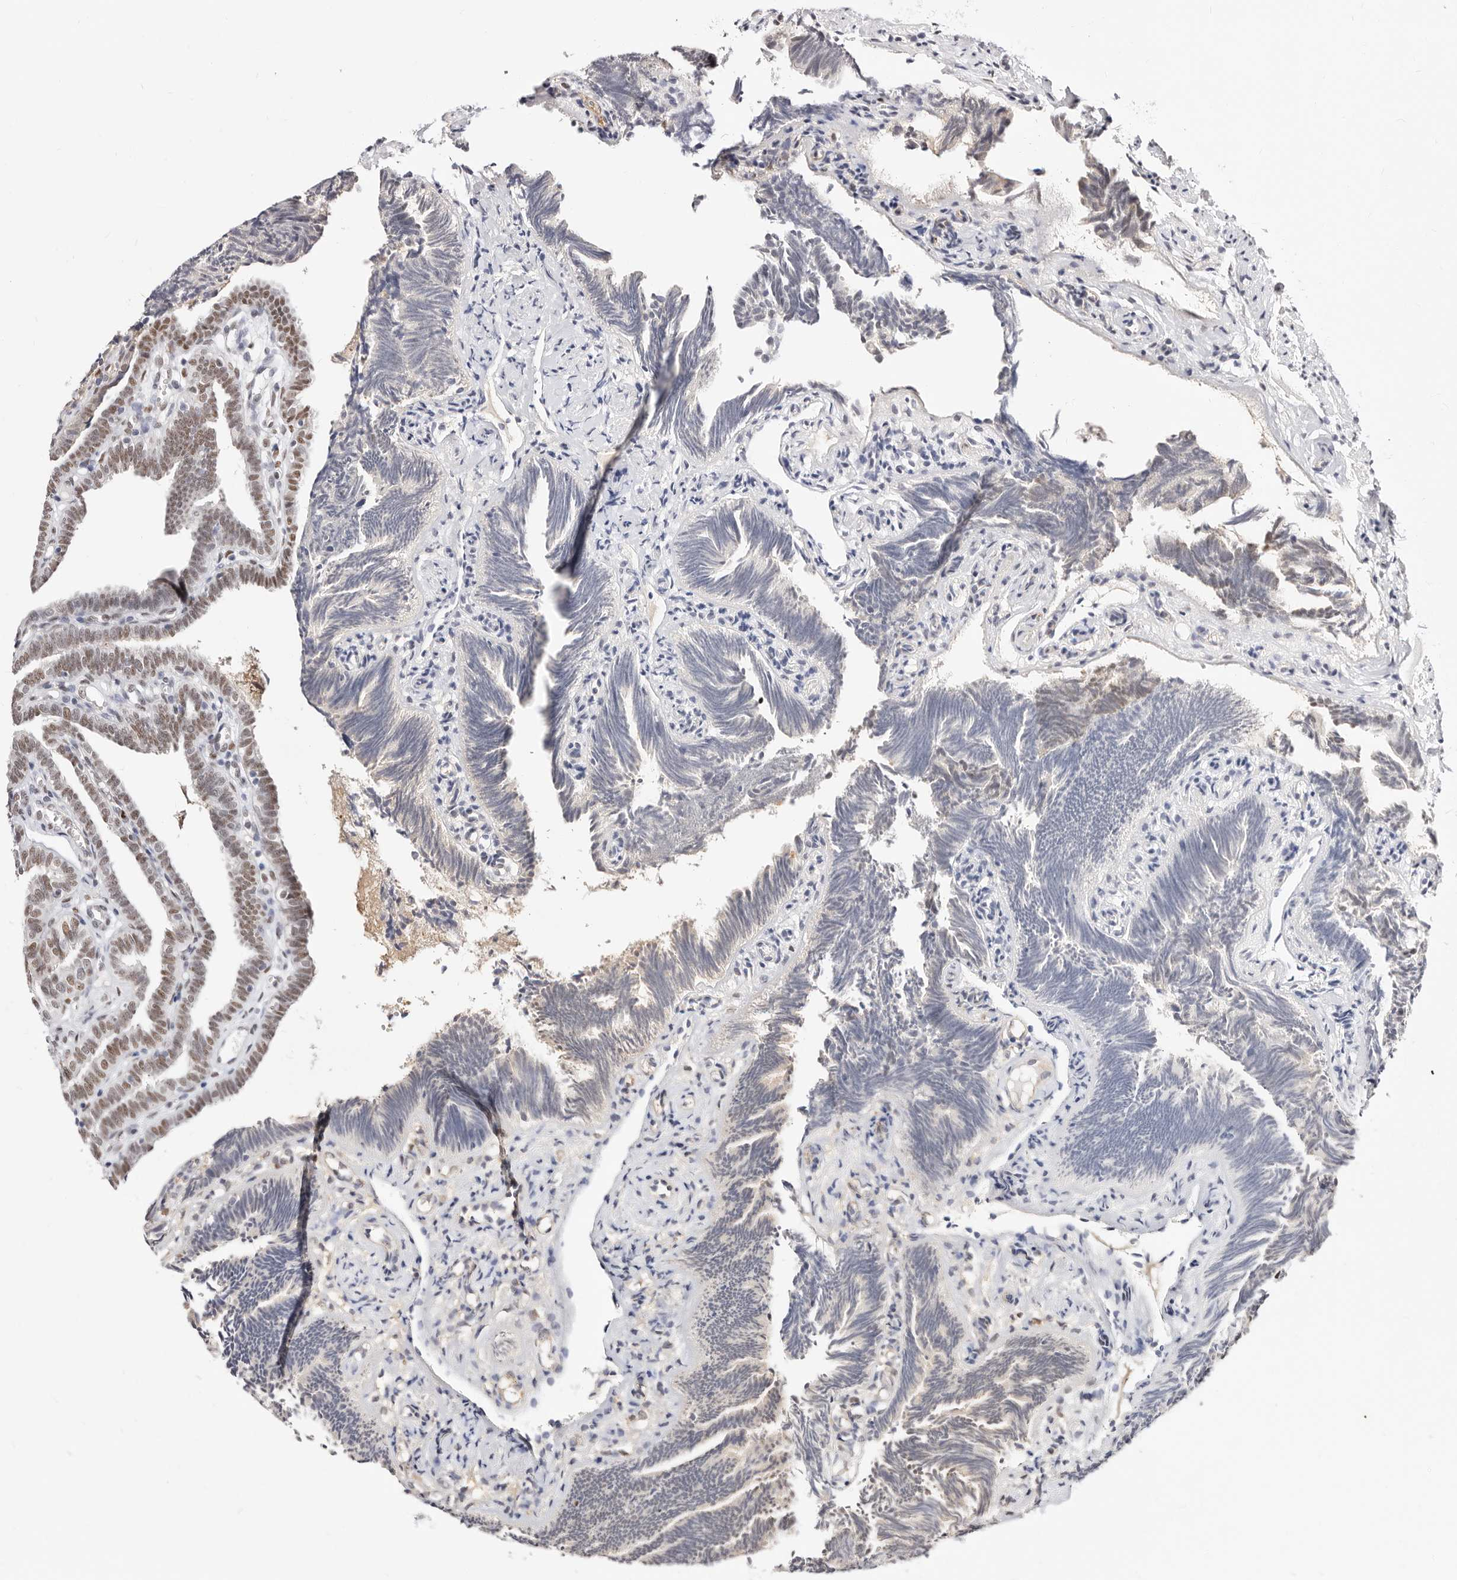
{"staining": {"intensity": "moderate", "quantity": ">75%", "location": "nuclear"}, "tissue": "fallopian tube", "cell_type": "Glandular cells", "image_type": "normal", "snomed": [{"axis": "morphology", "description": "Normal tissue, NOS"}, {"axis": "topography", "description": "Fallopian tube"}], "caption": "Immunohistochemical staining of normal fallopian tube shows >75% levels of moderate nuclear protein expression in about >75% of glandular cells.", "gene": "TKT", "patient": {"sex": "female", "age": 39}}